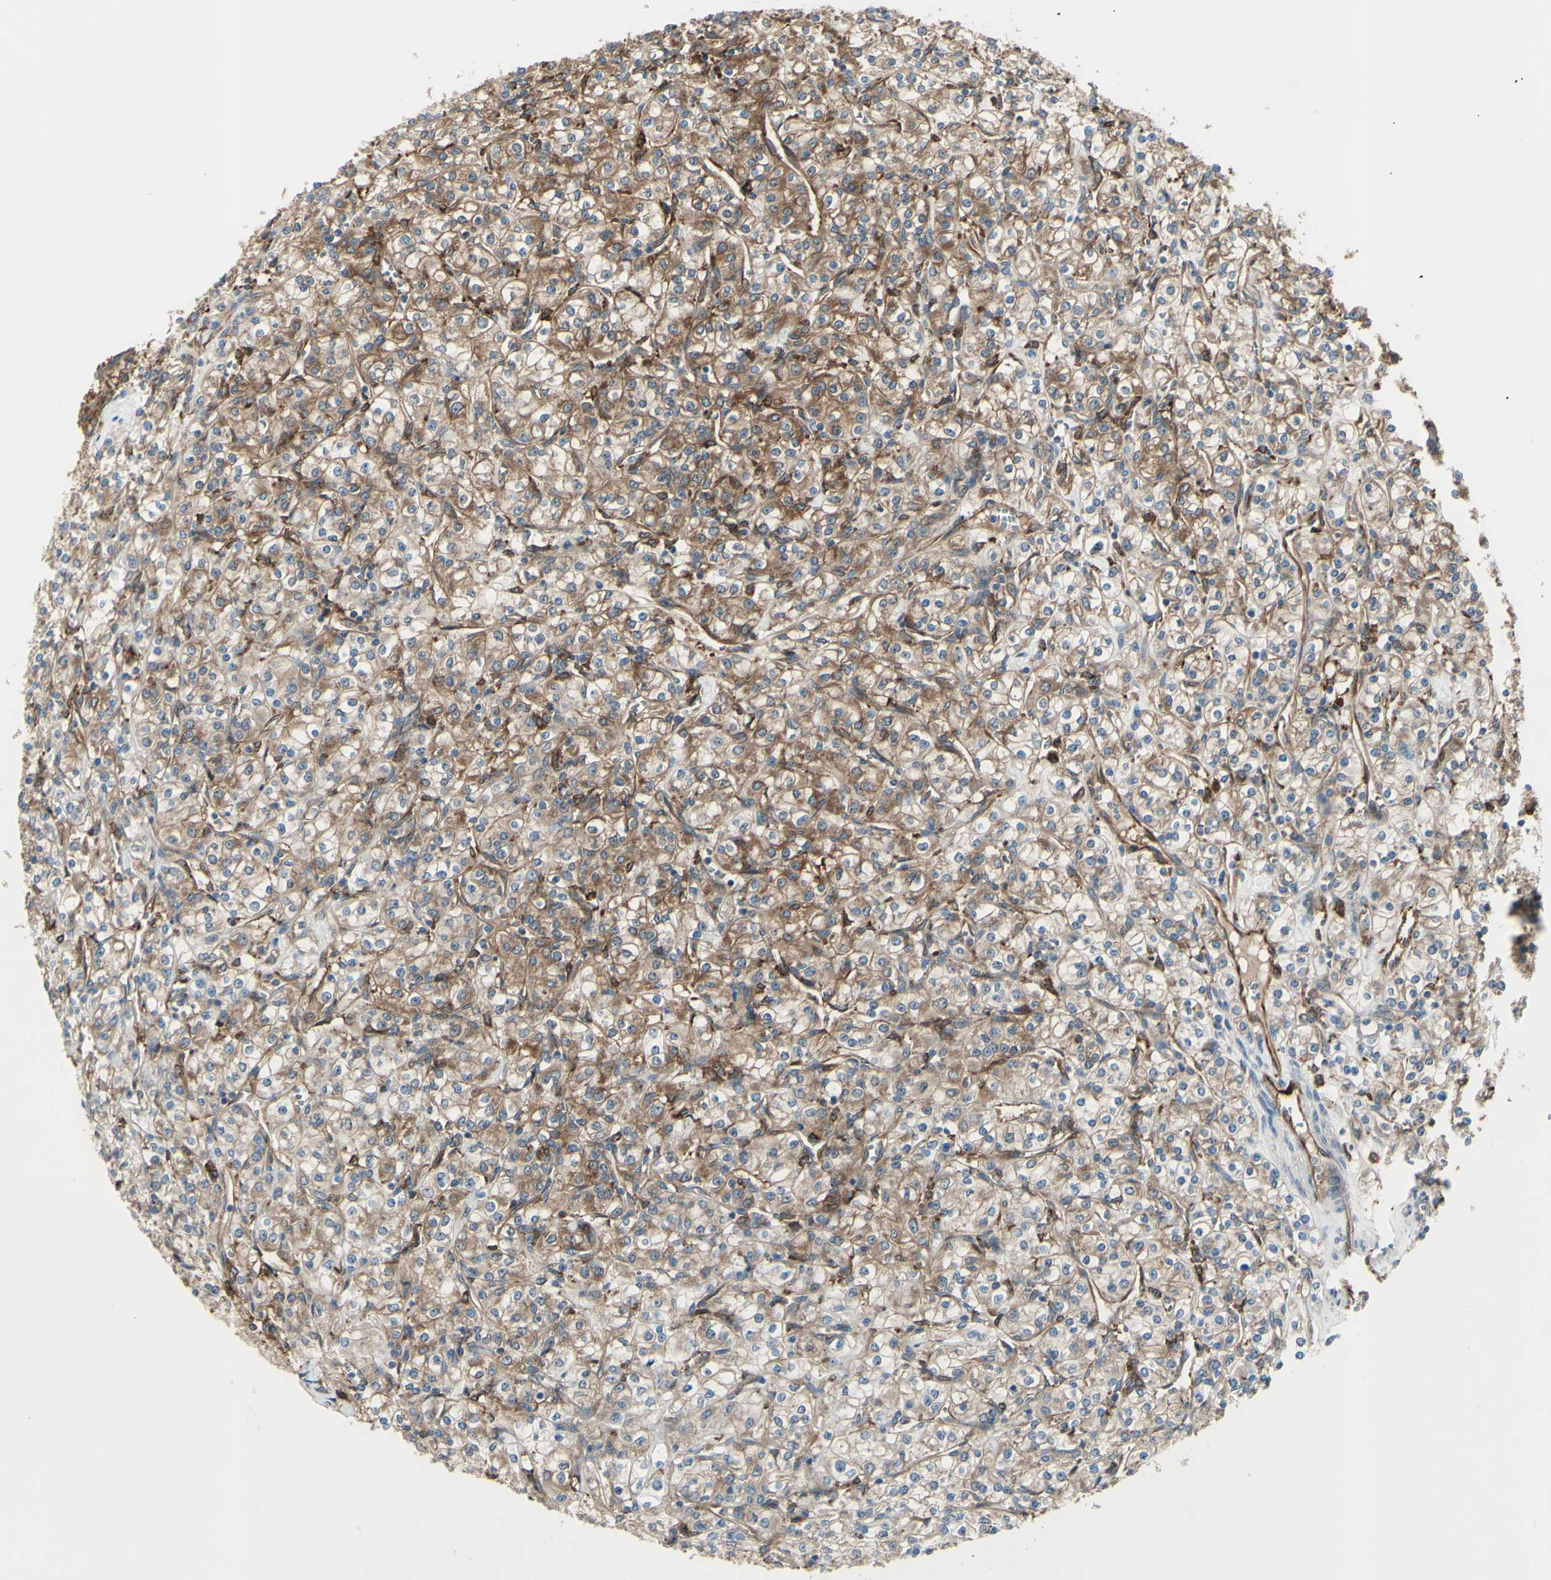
{"staining": {"intensity": "moderate", "quantity": "25%-75%", "location": "cytoplasmic/membranous"}, "tissue": "renal cancer", "cell_type": "Tumor cells", "image_type": "cancer", "snomed": [{"axis": "morphology", "description": "Adenocarcinoma, NOS"}, {"axis": "topography", "description": "Kidney"}], "caption": "The image demonstrates staining of renal cancer, revealing moderate cytoplasmic/membranous protein staining (brown color) within tumor cells.", "gene": "IGSF9B", "patient": {"sex": "male", "age": 77}}